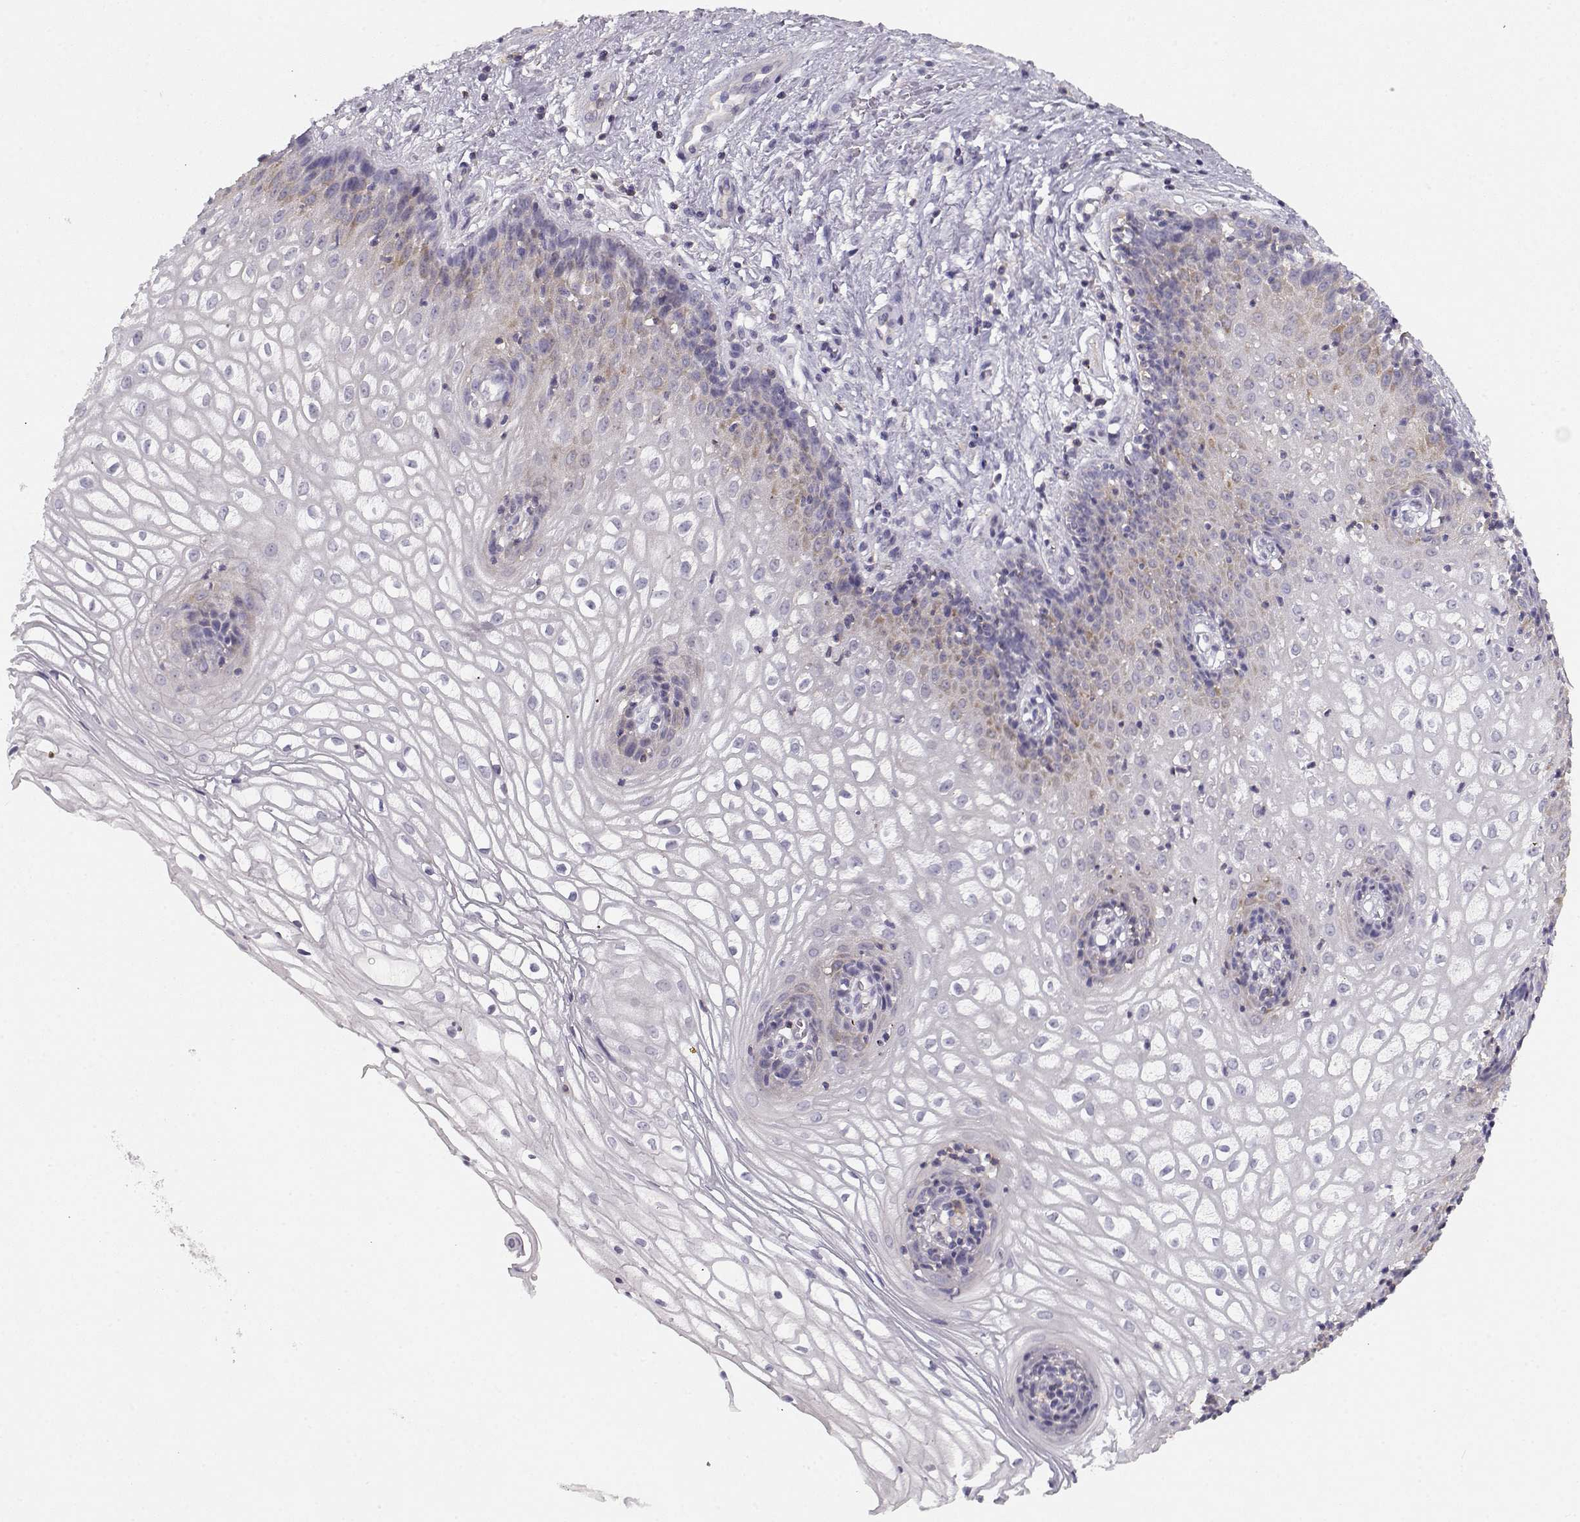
{"staining": {"intensity": "moderate", "quantity": "<25%", "location": "cytoplasmic/membranous"}, "tissue": "vagina", "cell_type": "Squamous epithelial cells", "image_type": "normal", "snomed": [{"axis": "morphology", "description": "Normal tissue, NOS"}, {"axis": "topography", "description": "Vagina"}], "caption": "A high-resolution histopathology image shows immunohistochemistry (IHC) staining of unremarkable vagina, which displays moderate cytoplasmic/membranous positivity in approximately <25% of squamous epithelial cells. (Brightfield microscopy of DAB IHC at high magnification).", "gene": "DAPL1", "patient": {"sex": "female", "age": 34}}